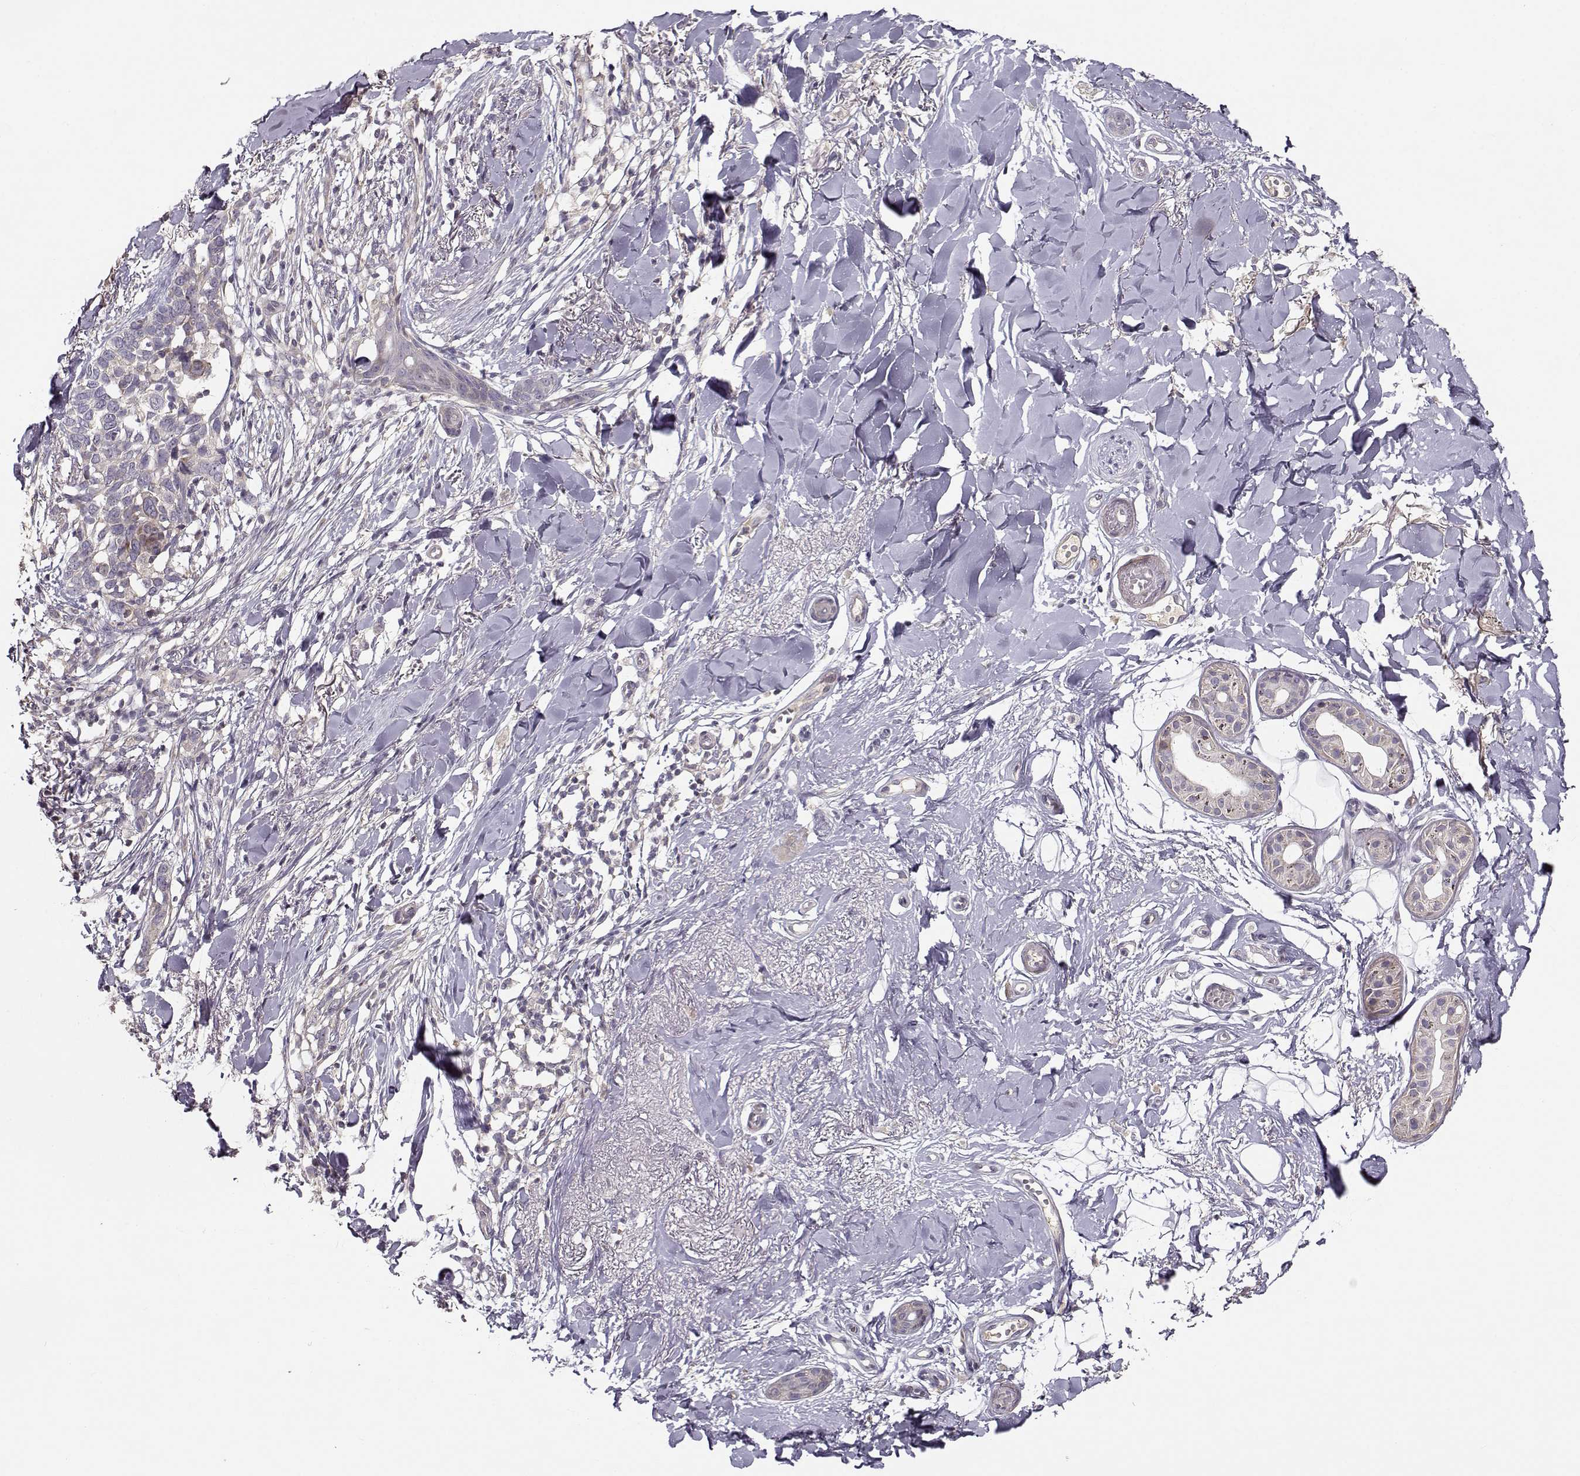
{"staining": {"intensity": "negative", "quantity": "none", "location": "none"}, "tissue": "skin cancer", "cell_type": "Tumor cells", "image_type": "cancer", "snomed": [{"axis": "morphology", "description": "Normal tissue, NOS"}, {"axis": "morphology", "description": "Basal cell carcinoma"}, {"axis": "topography", "description": "Skin"}], "caption": "Skin cancer stained for a protein using immunohistochemistry (IHC) reveals no expression tumor cells.", "gene": "ENTPD8", "patient": {"sex": "male", "age": 84}}